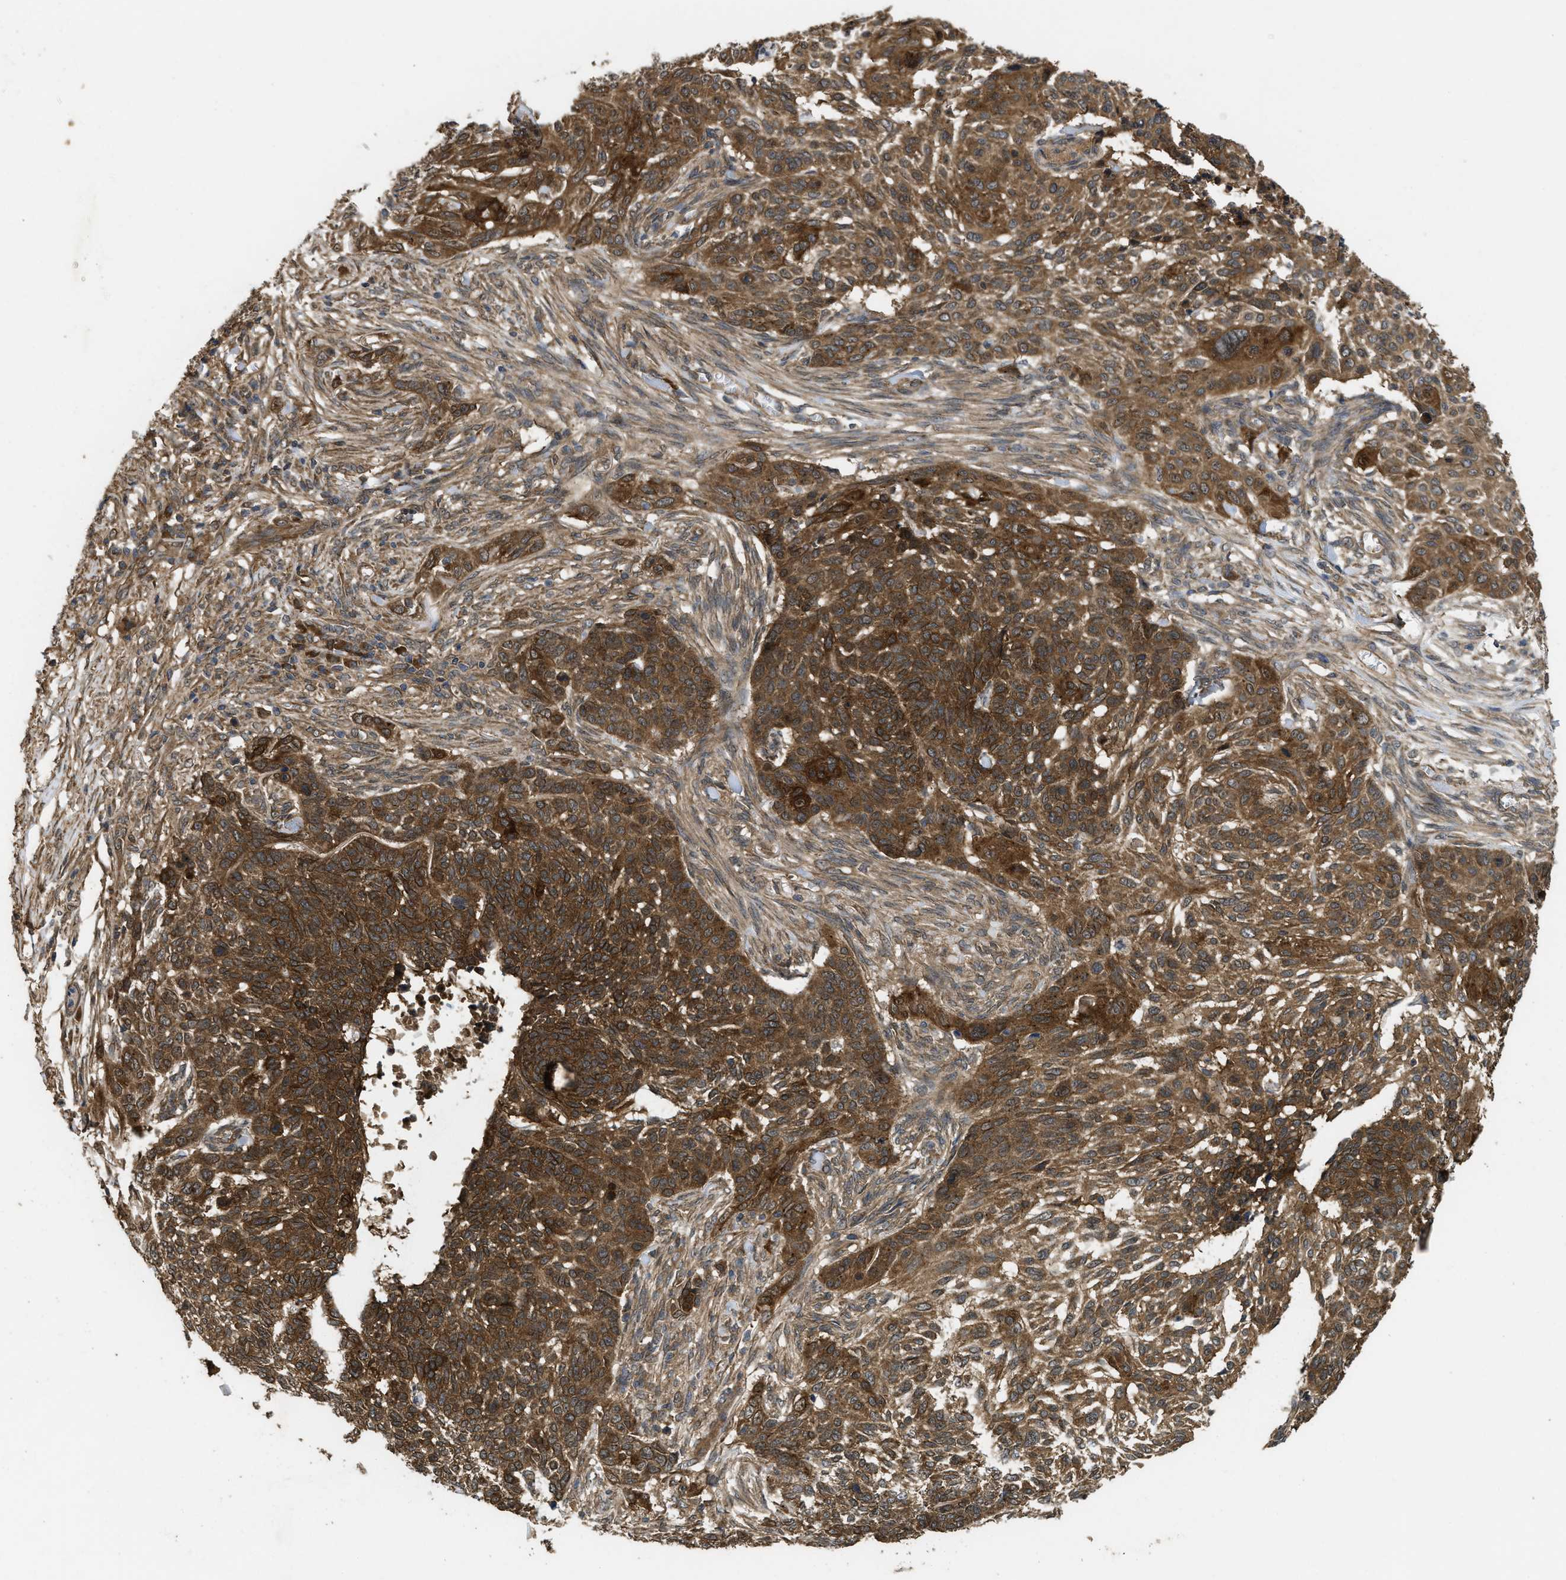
{"staining": {"intensity": "strong", "quantity": ">75%", "location": "cytoplasmic/membranous"}, "tissue": "skin cancer", "cell_type": "Tumor cells", "image_type": "cancer", "snomed": [{"axis": "morphology", "description": "Basal cell carcinoma"}, {"axis": "topography", "description": "Skin"}], "caption": "A brown stain labels strong cytoplasmic/membranous staining of a protein in skin cancer tumor cells.", "gene": "FZD6", "patient": {"sex": "male", "age": 85}}